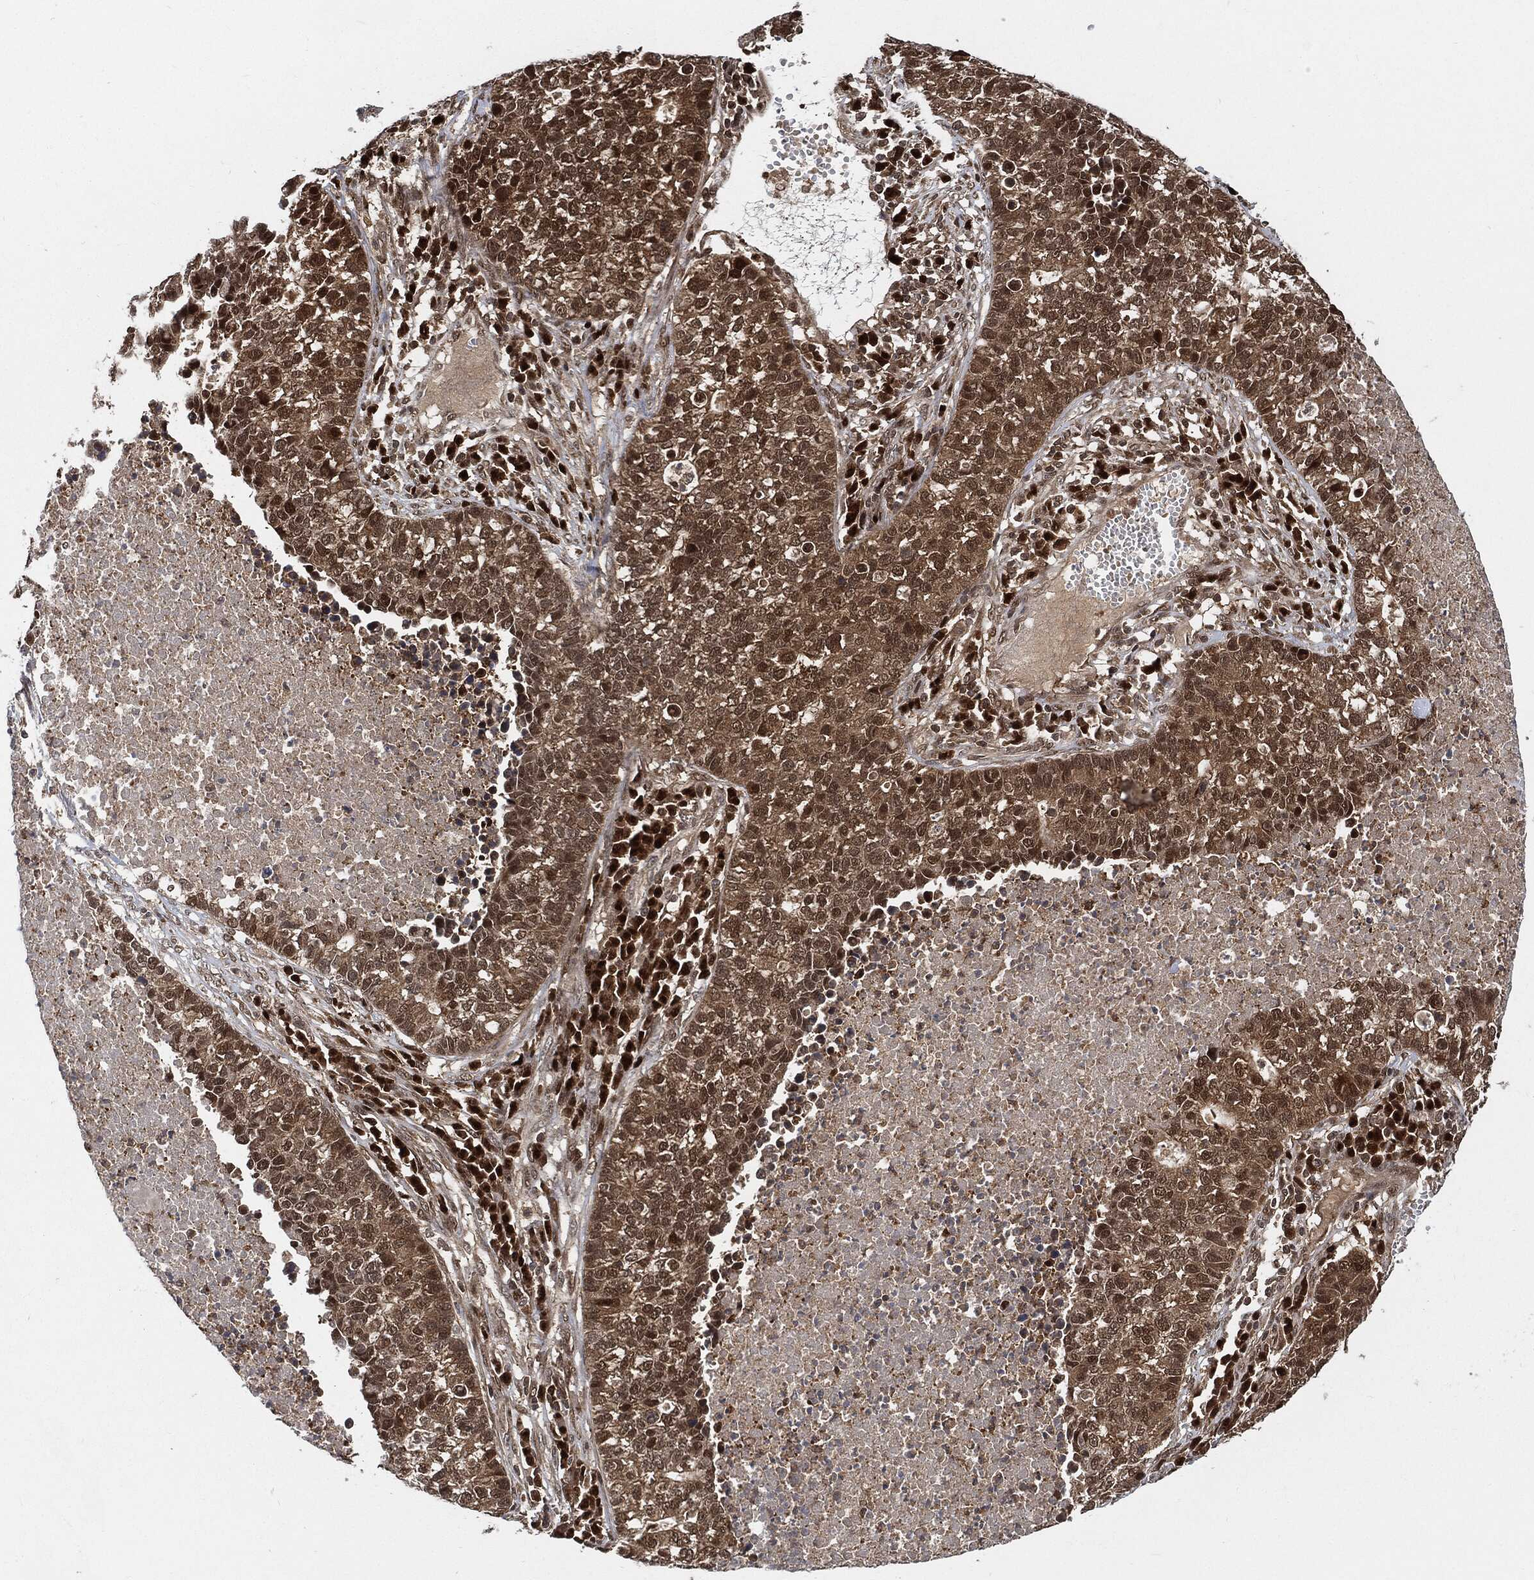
{"staining": {"intensity": "moderate", "quantity": ">75%", "location": "cytoplasmic/membranous,nuclear"}, "tissue": "lung cancer", "cell_type": "Tumor cells", "image_type": "cancer", "snomed": [{"axis": "morphology", "description": "Adenocarcinoma, NOS"}, {"axis": "topography", "description": "Lung"}], "caption": "IHC image of neoplastic tissue: lung adenocarcinoma stained using immunohistochemistry shows medium levels of moderate protein expression localized specifically in the cytoplasmic/membranous and nuclear of tumor cells, appearing as a cytoplasmic/membranous and nuclear brown color.", "gene": "CUTA", "patient": {"sex": "male", "age": 57}}